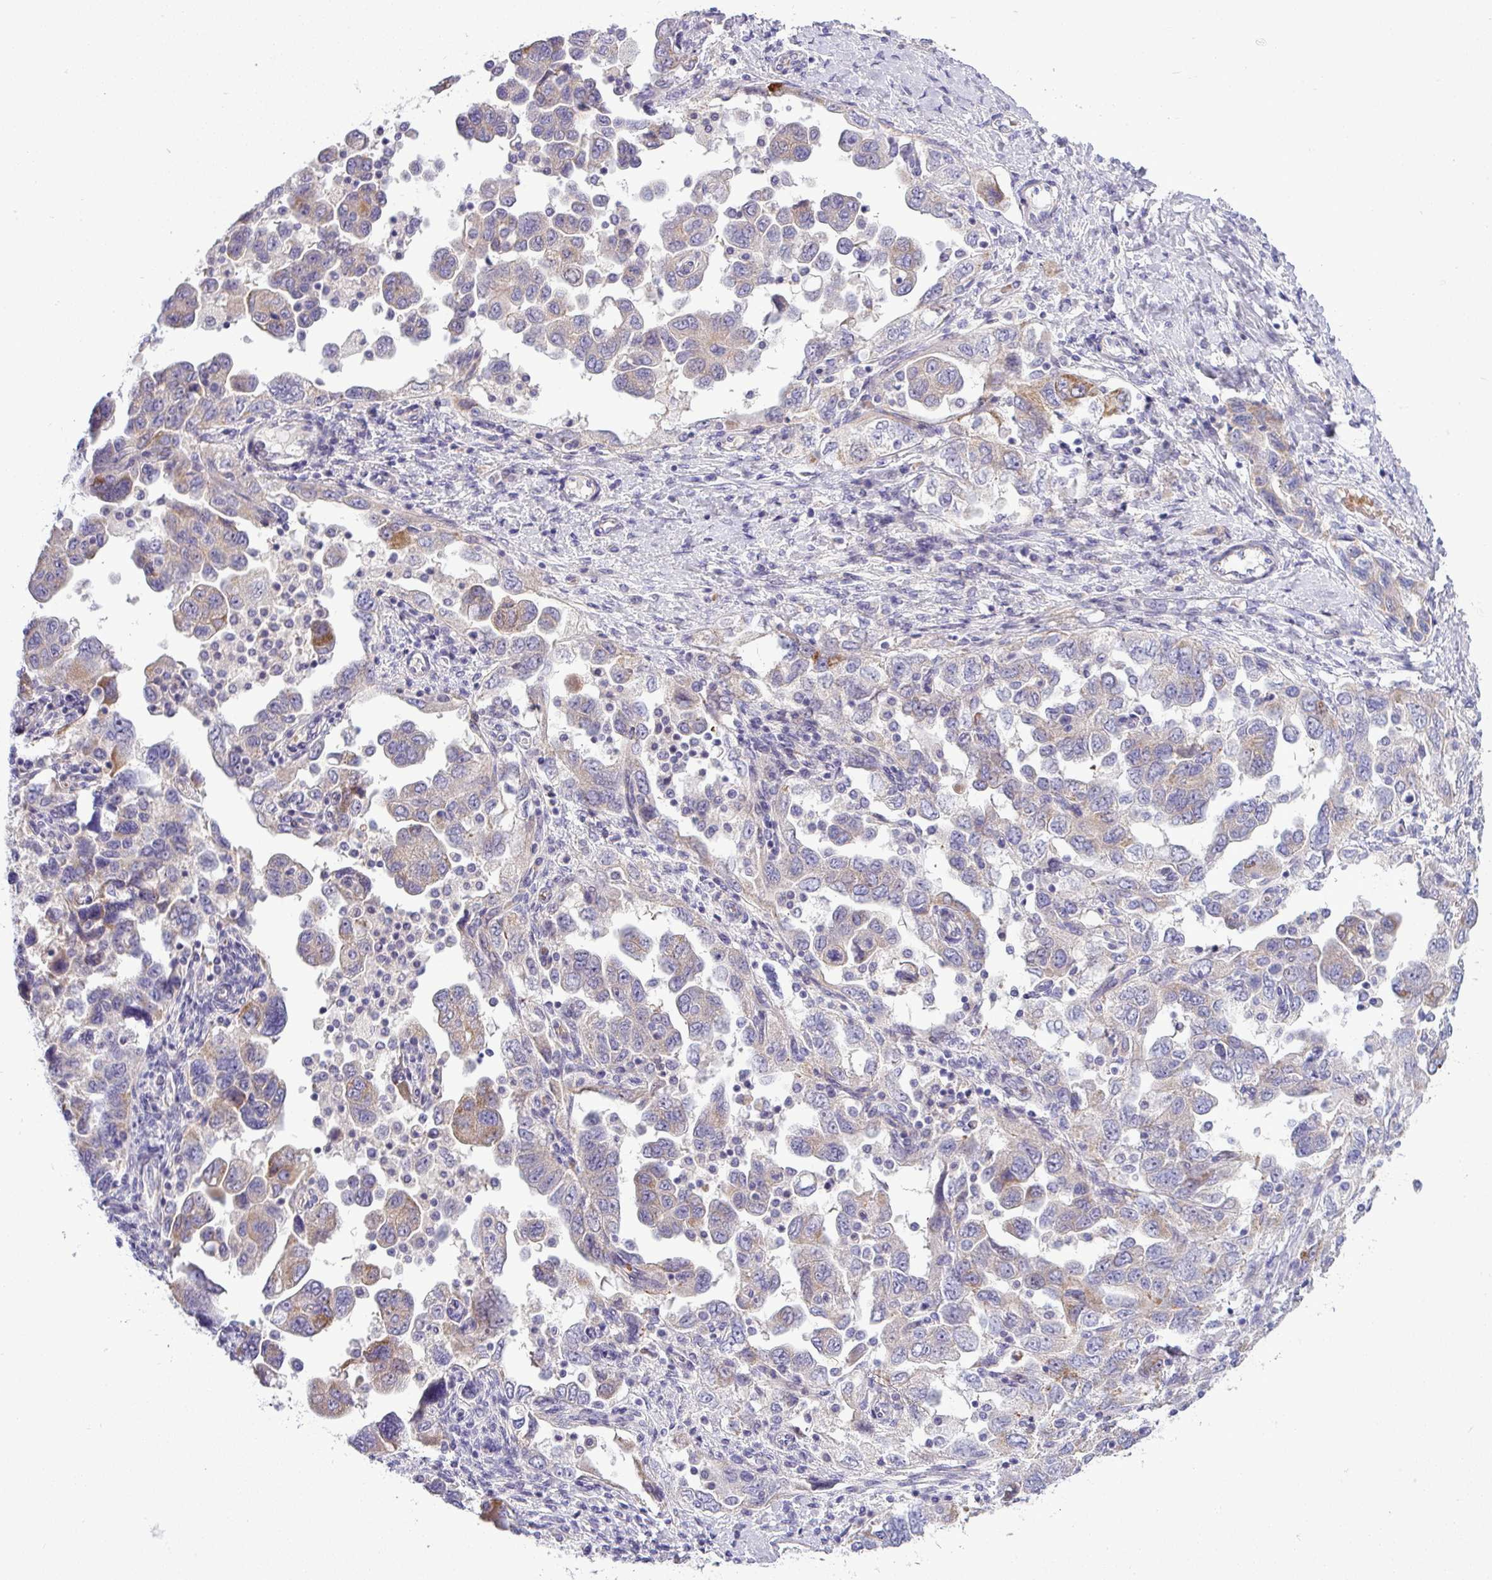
{"staining": {"intensity": "weak", "quantity": "<25%", "location": "cytoplasmic/membranous"}, "tissue": "ovarian cancer", "cell_type": "Tumor cells", "image_type": "cancer", "snomed": [{"axis": "morphology", "description": "Carcinoma, NOS"}, {"axis": "morphology", "description": "Cystadenocarcinoma, serous, NOS"}, {"axis": "topography", "description": "Ovary"}], "caption": "A histopathology image of human ovarian carcinoma is negative for staining in tumor cells.", "gene": "ACAP3", "patient": {"sex": "female", "age": 69}}